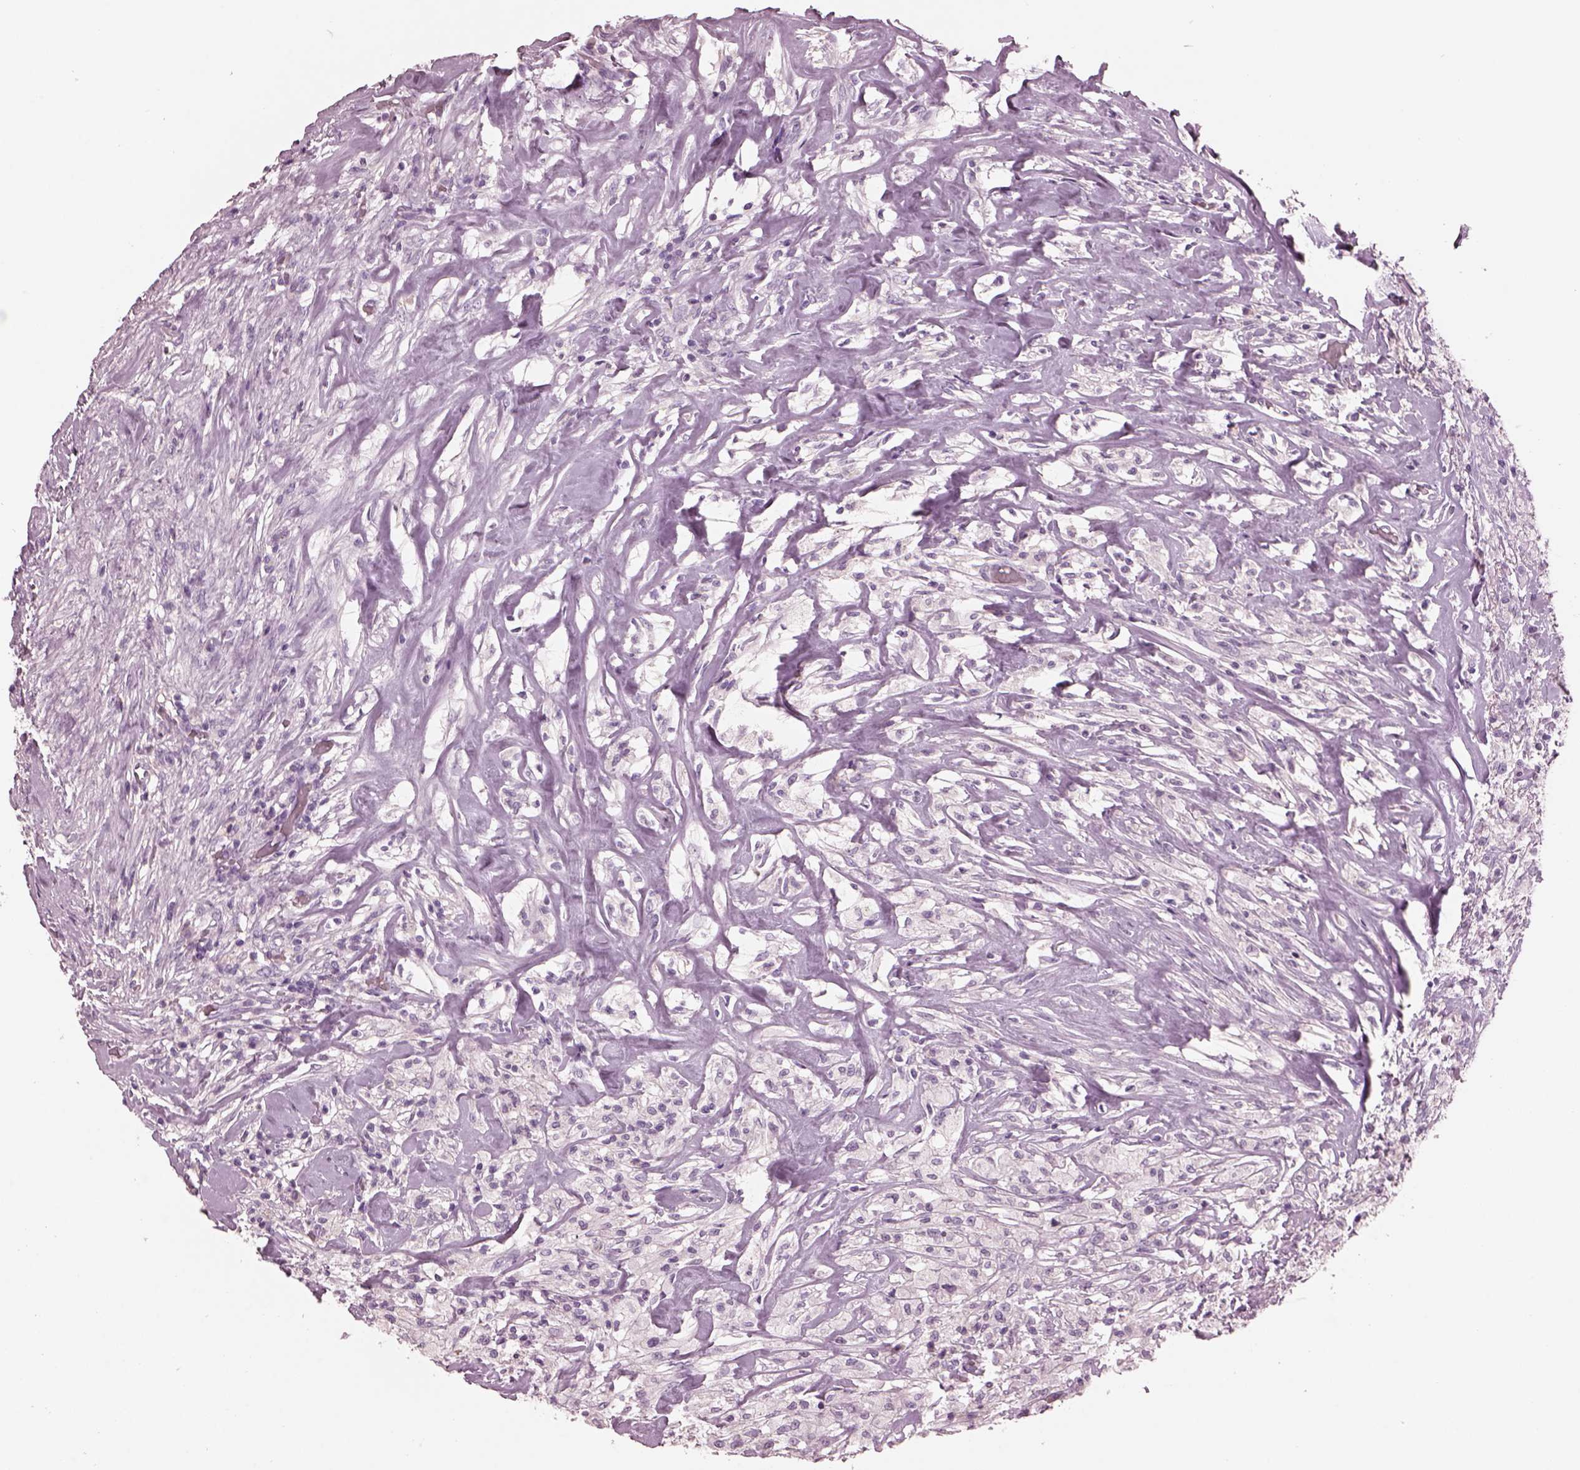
{"staining": {"intensity": "negative", "quantity": "none", "location": "none"}, "tissue": "testis cancer", "cell_type": "Tumor cells", "image_type": "cancer", "snomed": [{"axis": "morphology", "description": "Necrosis, NOS"}, {"axis": "morphology", "description": "Carcinoma, Embryonal, NOS"}, {"axis": "topography", "description": "Testis"}], "caption": "DAB (3,3'-diaminobenzidine) immunohistochemical staining of embryonal carcinoma (testis) exhibits no significant positivity in tumor cells.", "gene": "PACRG", "patient": {"sex": "male", "age": 19}}